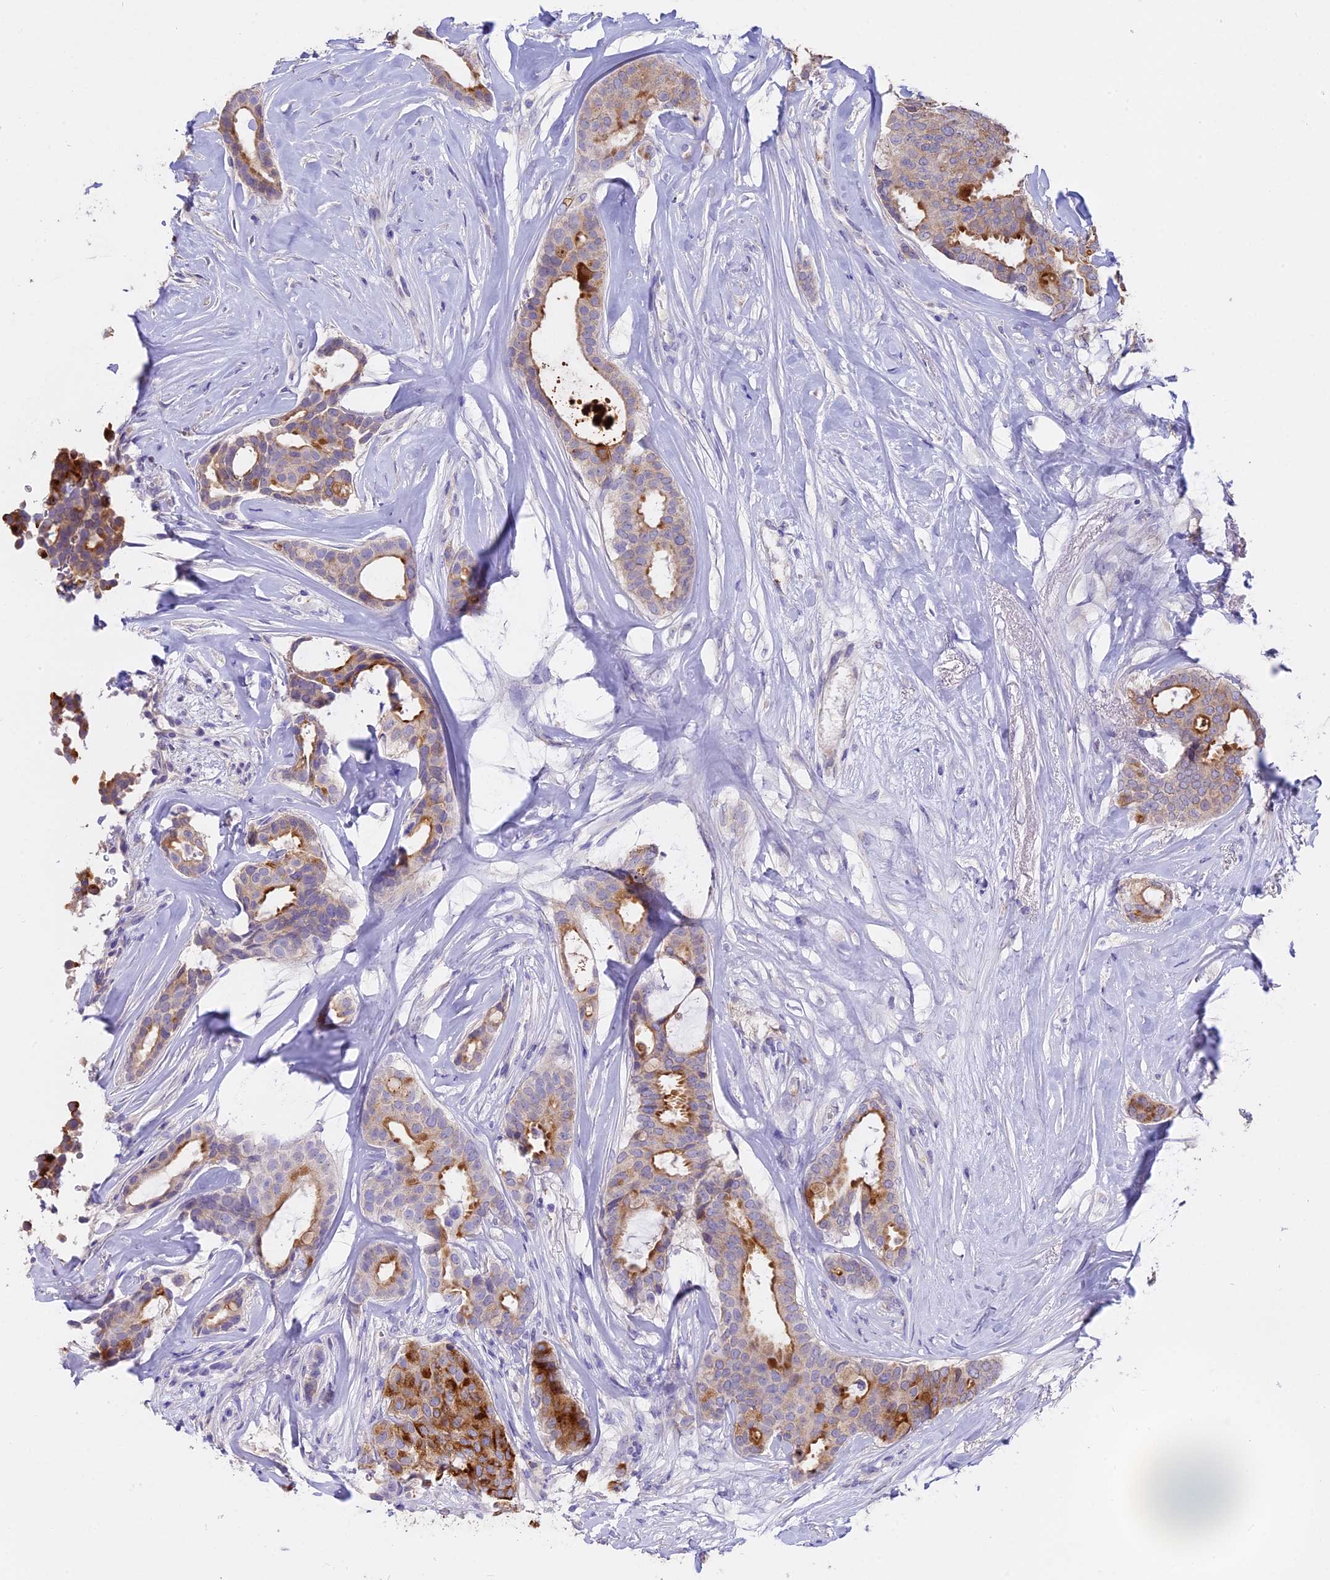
{"staining": {"intensity": "strong", "quantity": "25%-75%", "location": "cytoplasmic/membranous"}, "tissue": "breast cancer", "cell_type": "Tumor cells", "image_type": "cancer", "snomed": [{"axis": "morphology", "description": "Duct carcinoma"}, {"axis": "topography", "description": "Breast"}], "caption": "Protein expression by immunohistochemistry (IHC) demonstrates strong cytoplasmic/membranous staining in approximately 25%-75% of tumor cells in breast infiltrating ductal carcinoma. The staining was performed using DAB (3,3'-diaminobenzidine) to visualize the protein expression in brown, while the nuclei were stained in blue with hematoxylin (Magnification: 20x).", "gene": "WFDC2", "patient": {"sex": "female", "age": 75}}